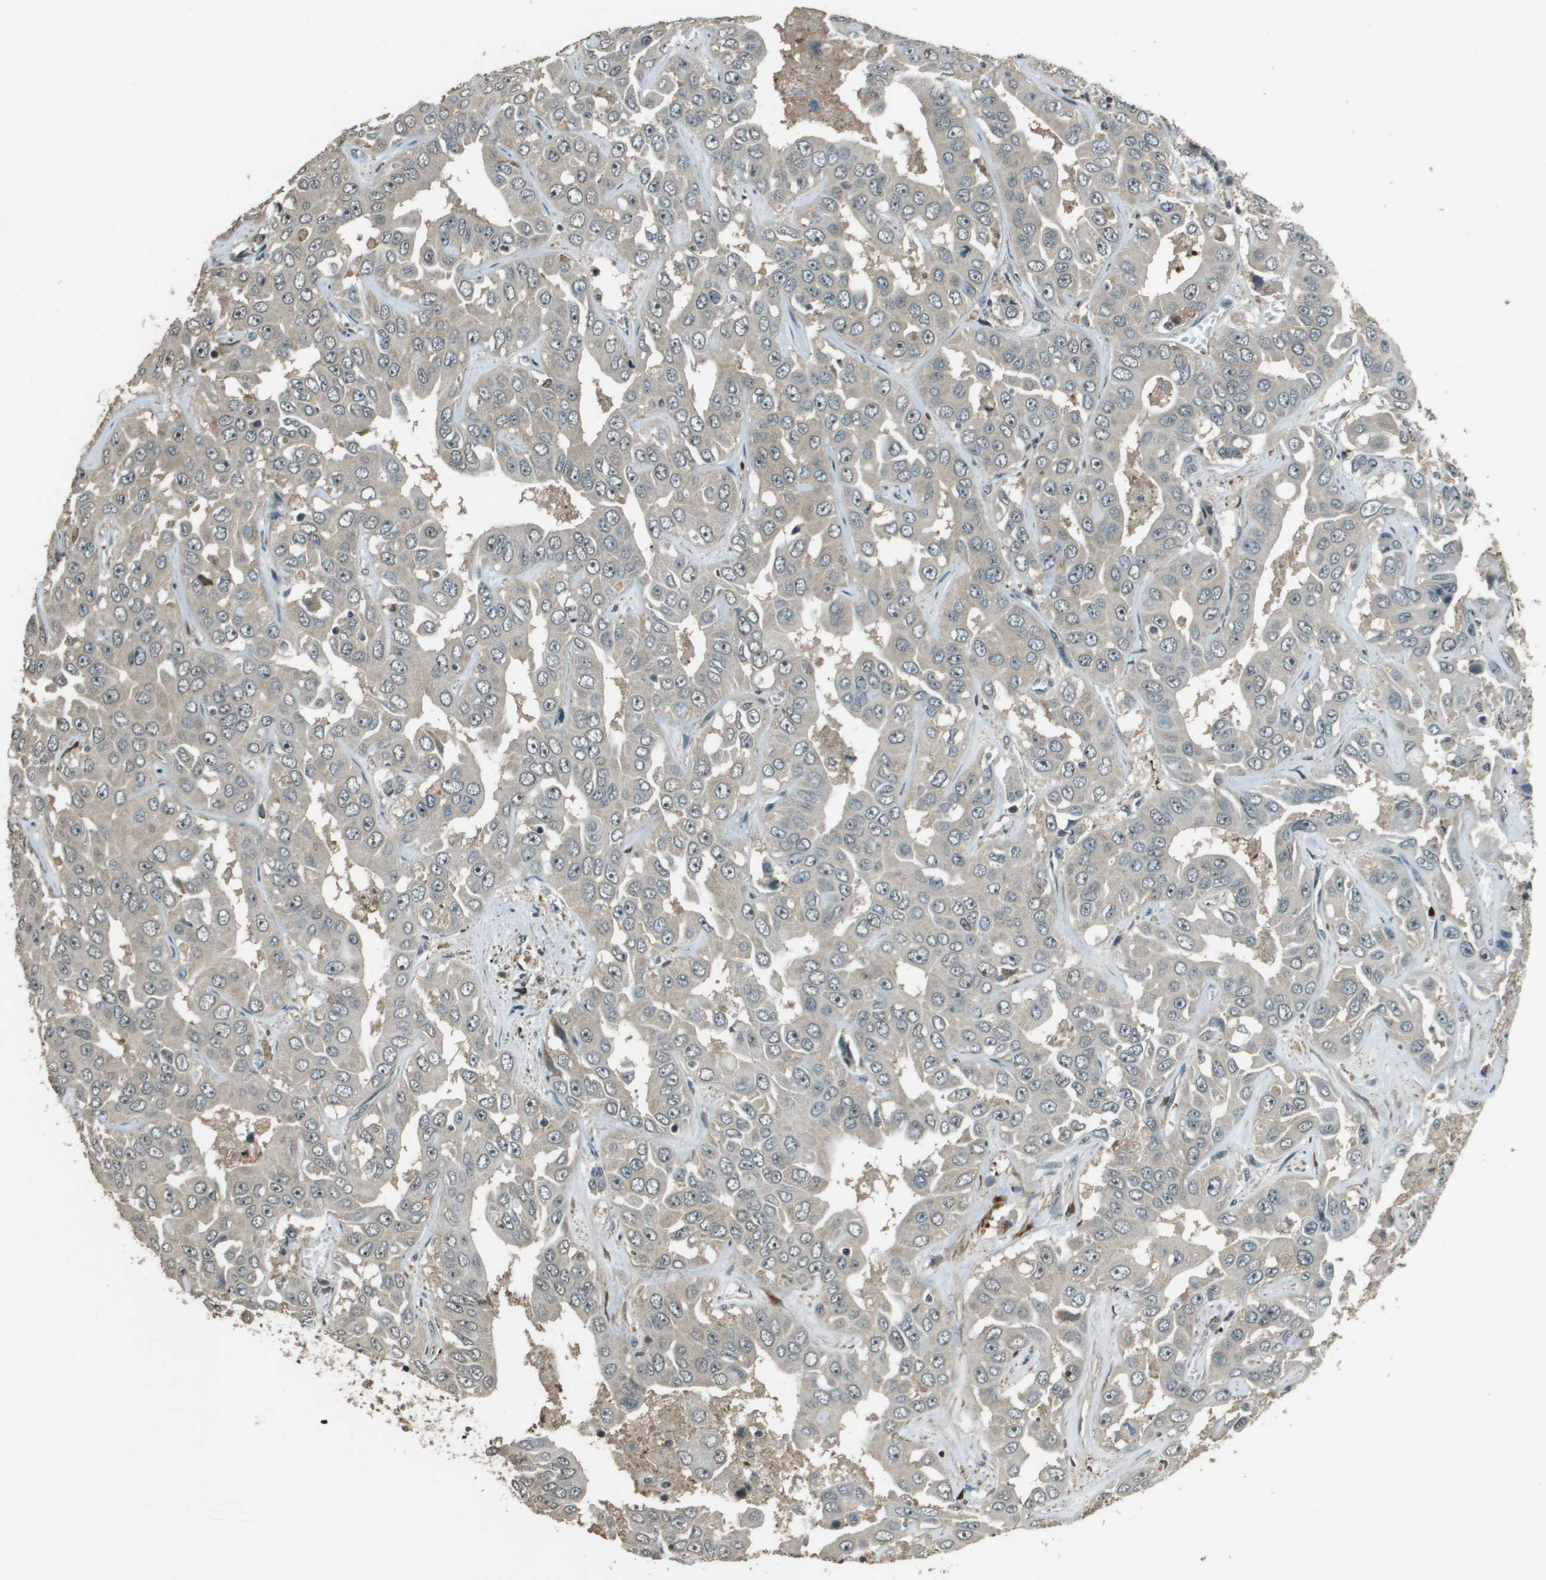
{"staining": {"intensity": "negative", "quantity": "none", "location": "none"}, "tissue": "liver cancer", "cell_type": "Tumor cells", "image_type": "cancer", "snomed": [{"axis": "morphology", "description": "Cholangiocarcinoma"}, {"axis": "topography", "description": "Liver"}], "caption": "Micrograph shows no significant protein positivity in tumor cells of liver cancer (cholangiocarcinoma).", "gene": "SDC3", "patient": {"sex": "female", "age": 52}}